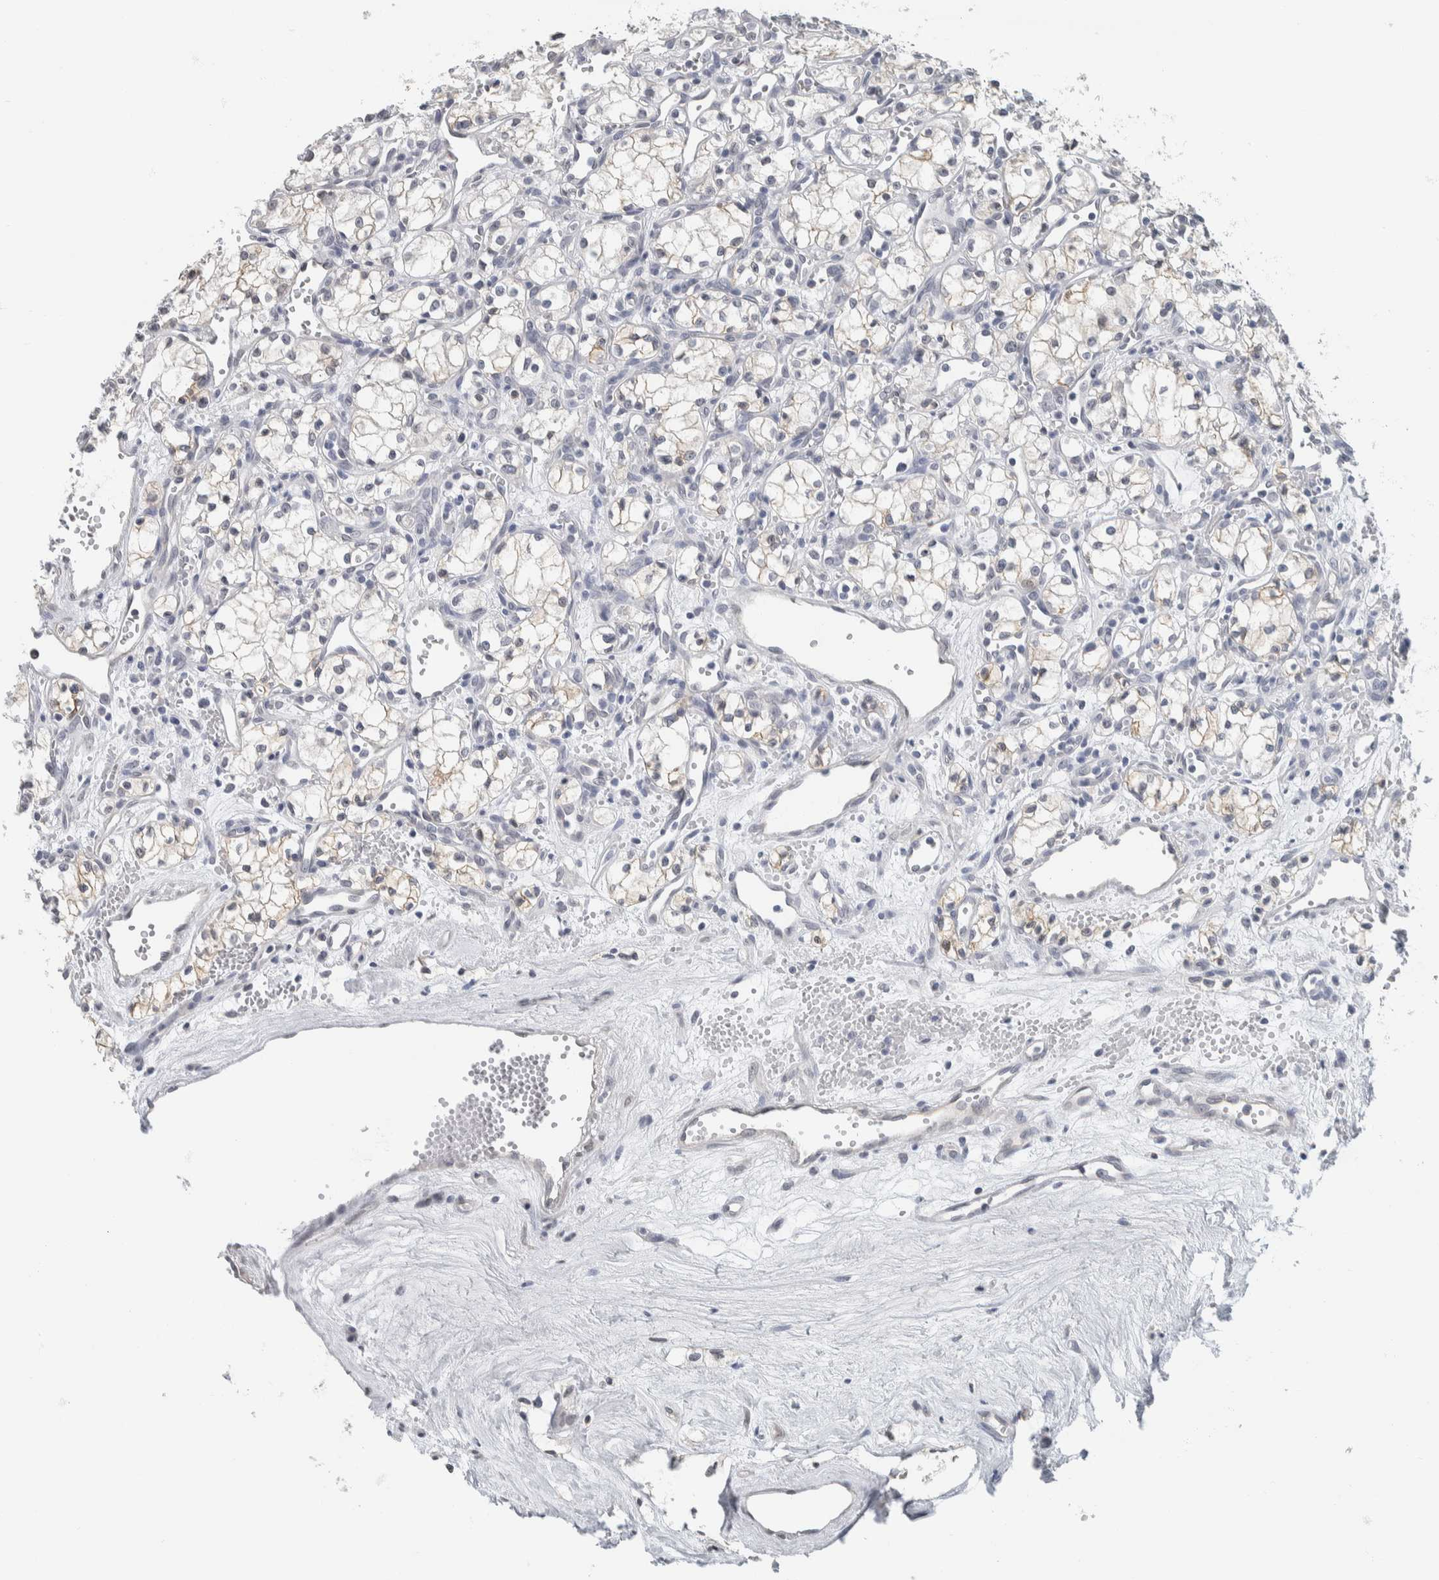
{"staining": {"intensity": "weak", "quantity": "<25%", "location": "cytoplasmic/membranous"}, "tissue": "renal cancer", "cell_type": "Tumor cells", "image_type": "cancer", "snomed": [{"axis": "morphology", "description": "Adenocarcinoma, NOS"}, {"axis": "topography", "description": "Kidney"}], "caption": "Immunohistochemical staining of human adenocarcinoma (renal) shows no significant positivity in tumor cells.", "gene": "NEFM", "patient": {"sex": "male", "age": 59}}